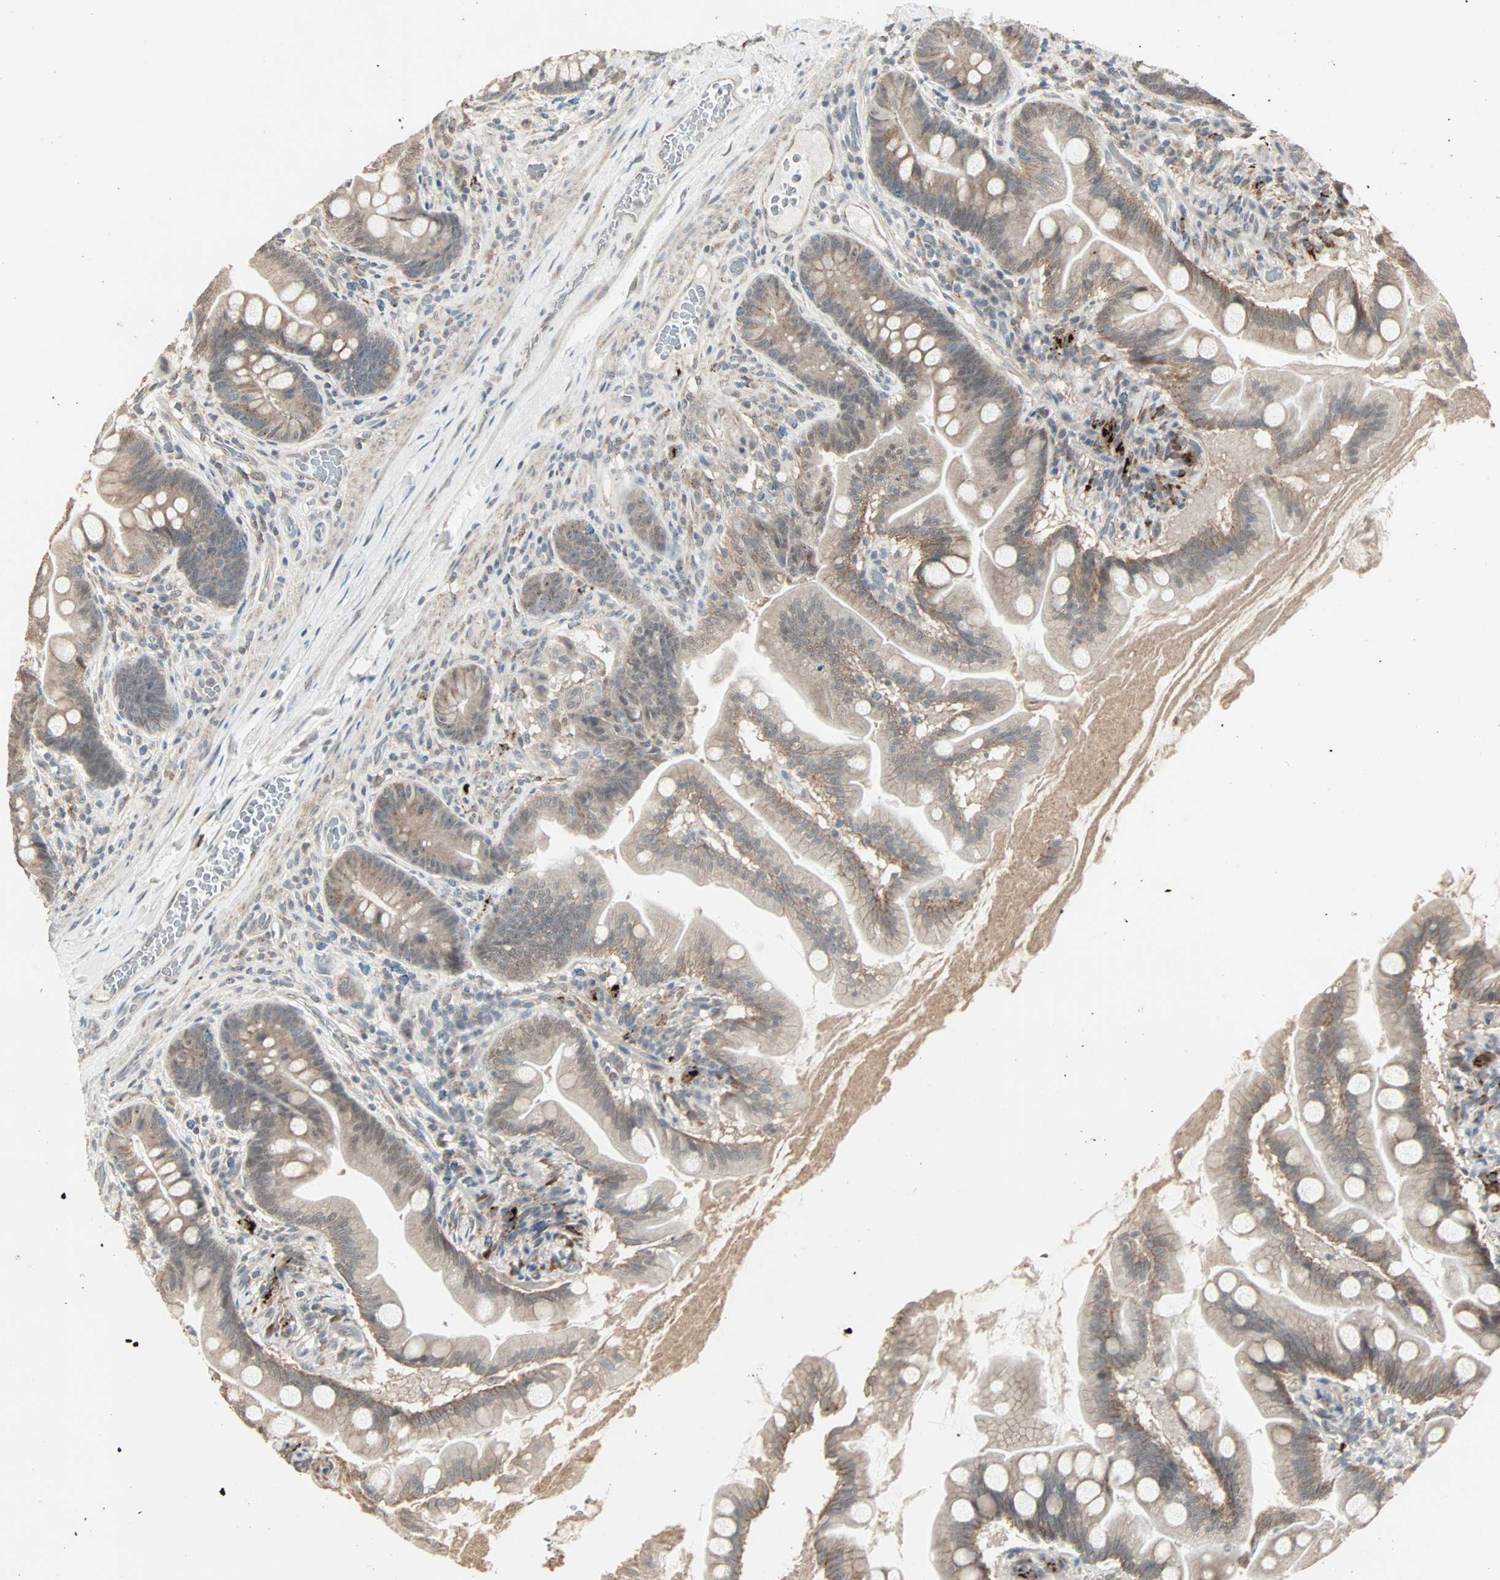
{"staining": {"intensity": "moderate", "quantity": "25%-75%", "location": "cytoplasmic/membranous"}, "tissue": "small intestine", "cell_type": "Glandular cells", "image_type": "normal", "snomed": [{"axis": "morphology", "description": "Normal tissue, NOS"}, {"axis": "topography", "description": "Small intestine"}], "caption": "IHC of normal small intestine shows medium levels of moderate cytoplasmic/membranous positivity in about 25%-75% of glandular cells. (DAB (3,3'-diaminobenzidine) = brown stain, brightfield microscopy at high magnification).", "gene": "KDM4A", "patient": {"sex": "female", "age": 56}}